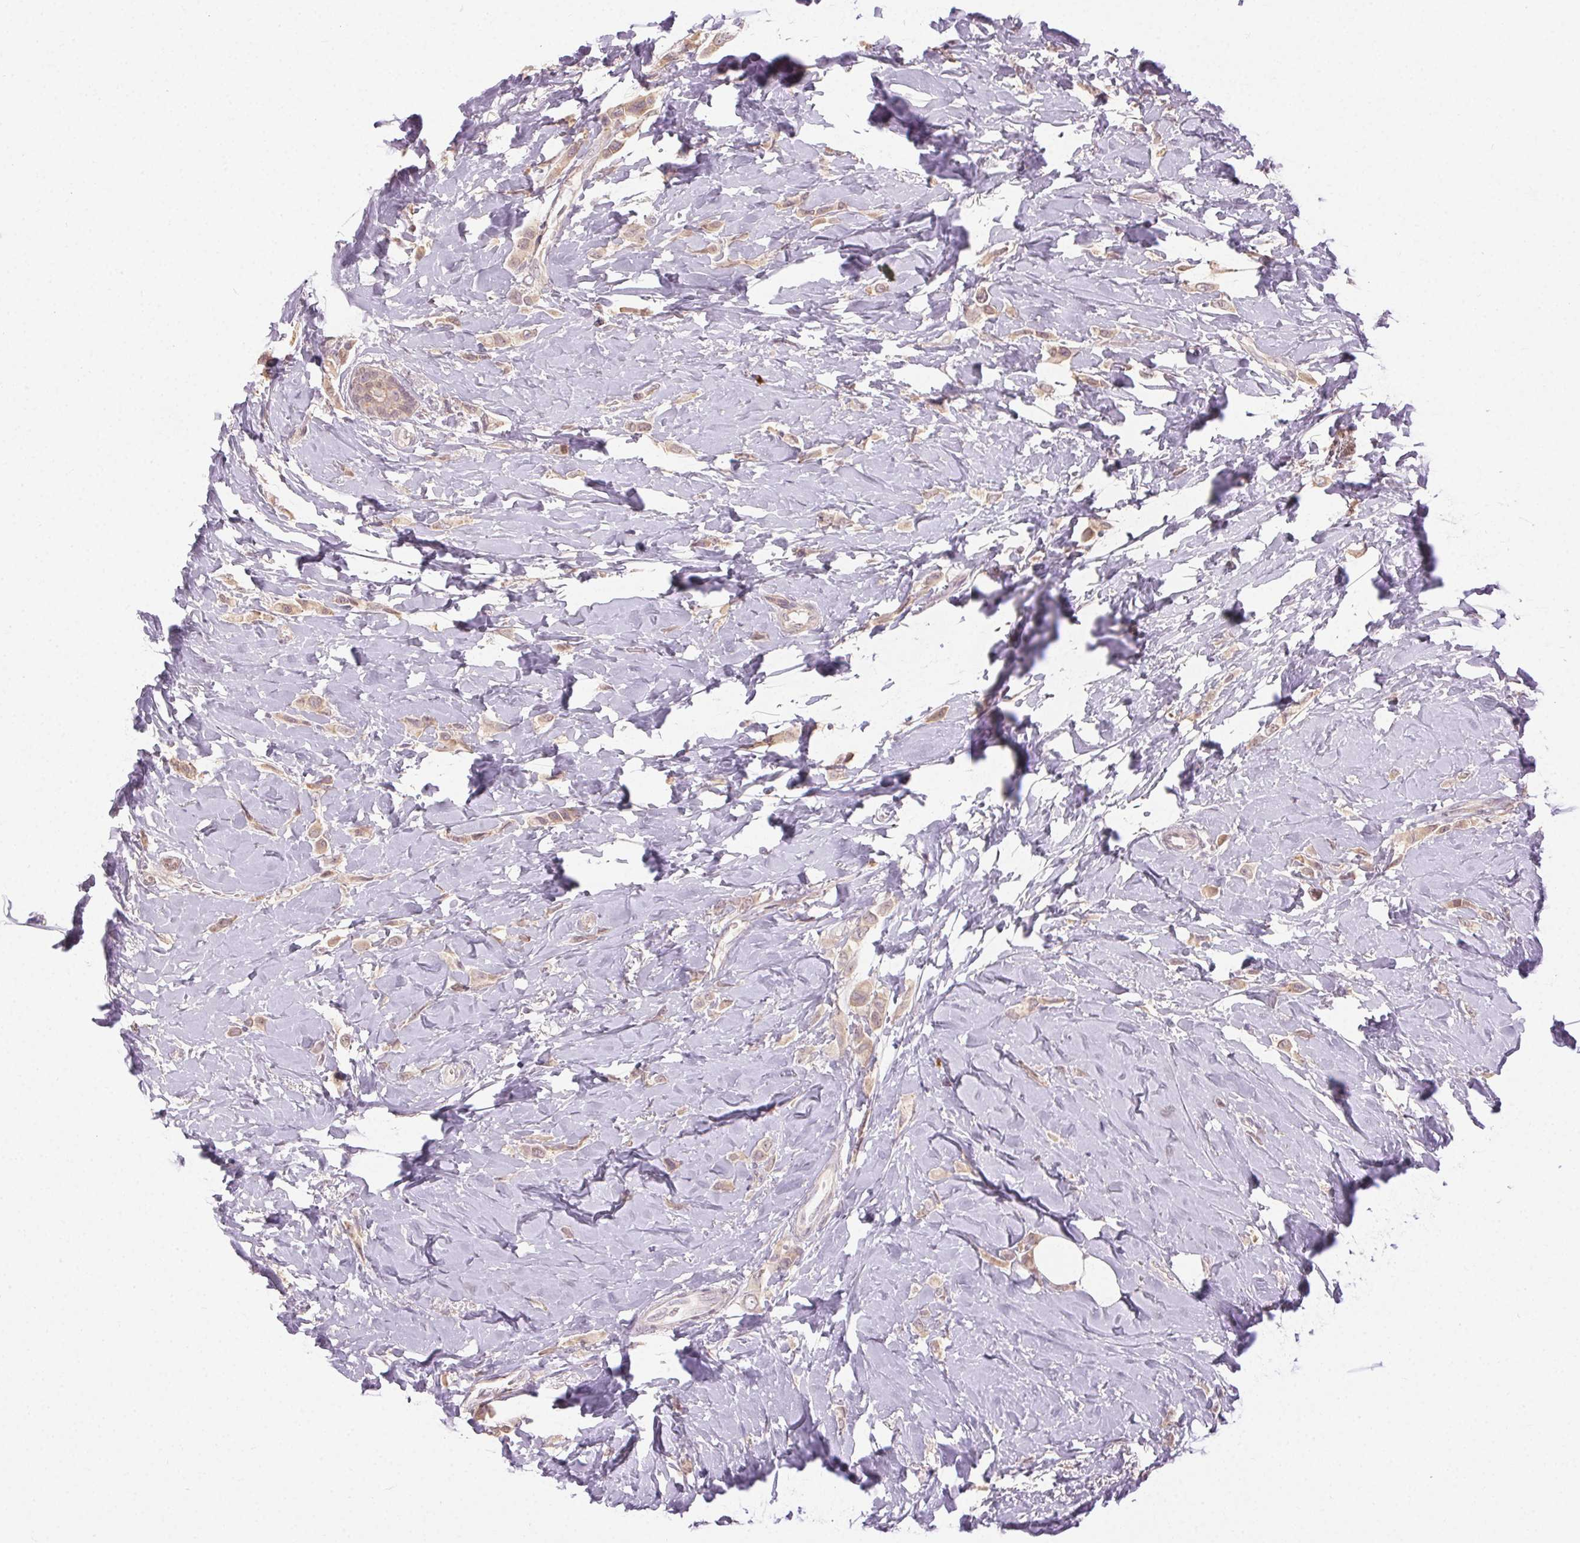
{"staining": {"intensity": "weak", "quantity": "25%-75%", "location": "cytoplasmic/membranous"}, "tissue": "breast cancer", "cell_type": "Tumor cells", "image_type": "cancer", "snomed": [{"axis": "morphology", "description": "Lobular carcinoma"}, {"axis": "topography", "description": "Breast"}], "caption": "DAB immunohistochemical staining of breast cancer demonstrates weak cytoplasmic/membranous protein positivity in about 25%-75% of tumor cells.", "gene": "ATP1B3", "patient": {"sex": "female", "age": 66}}